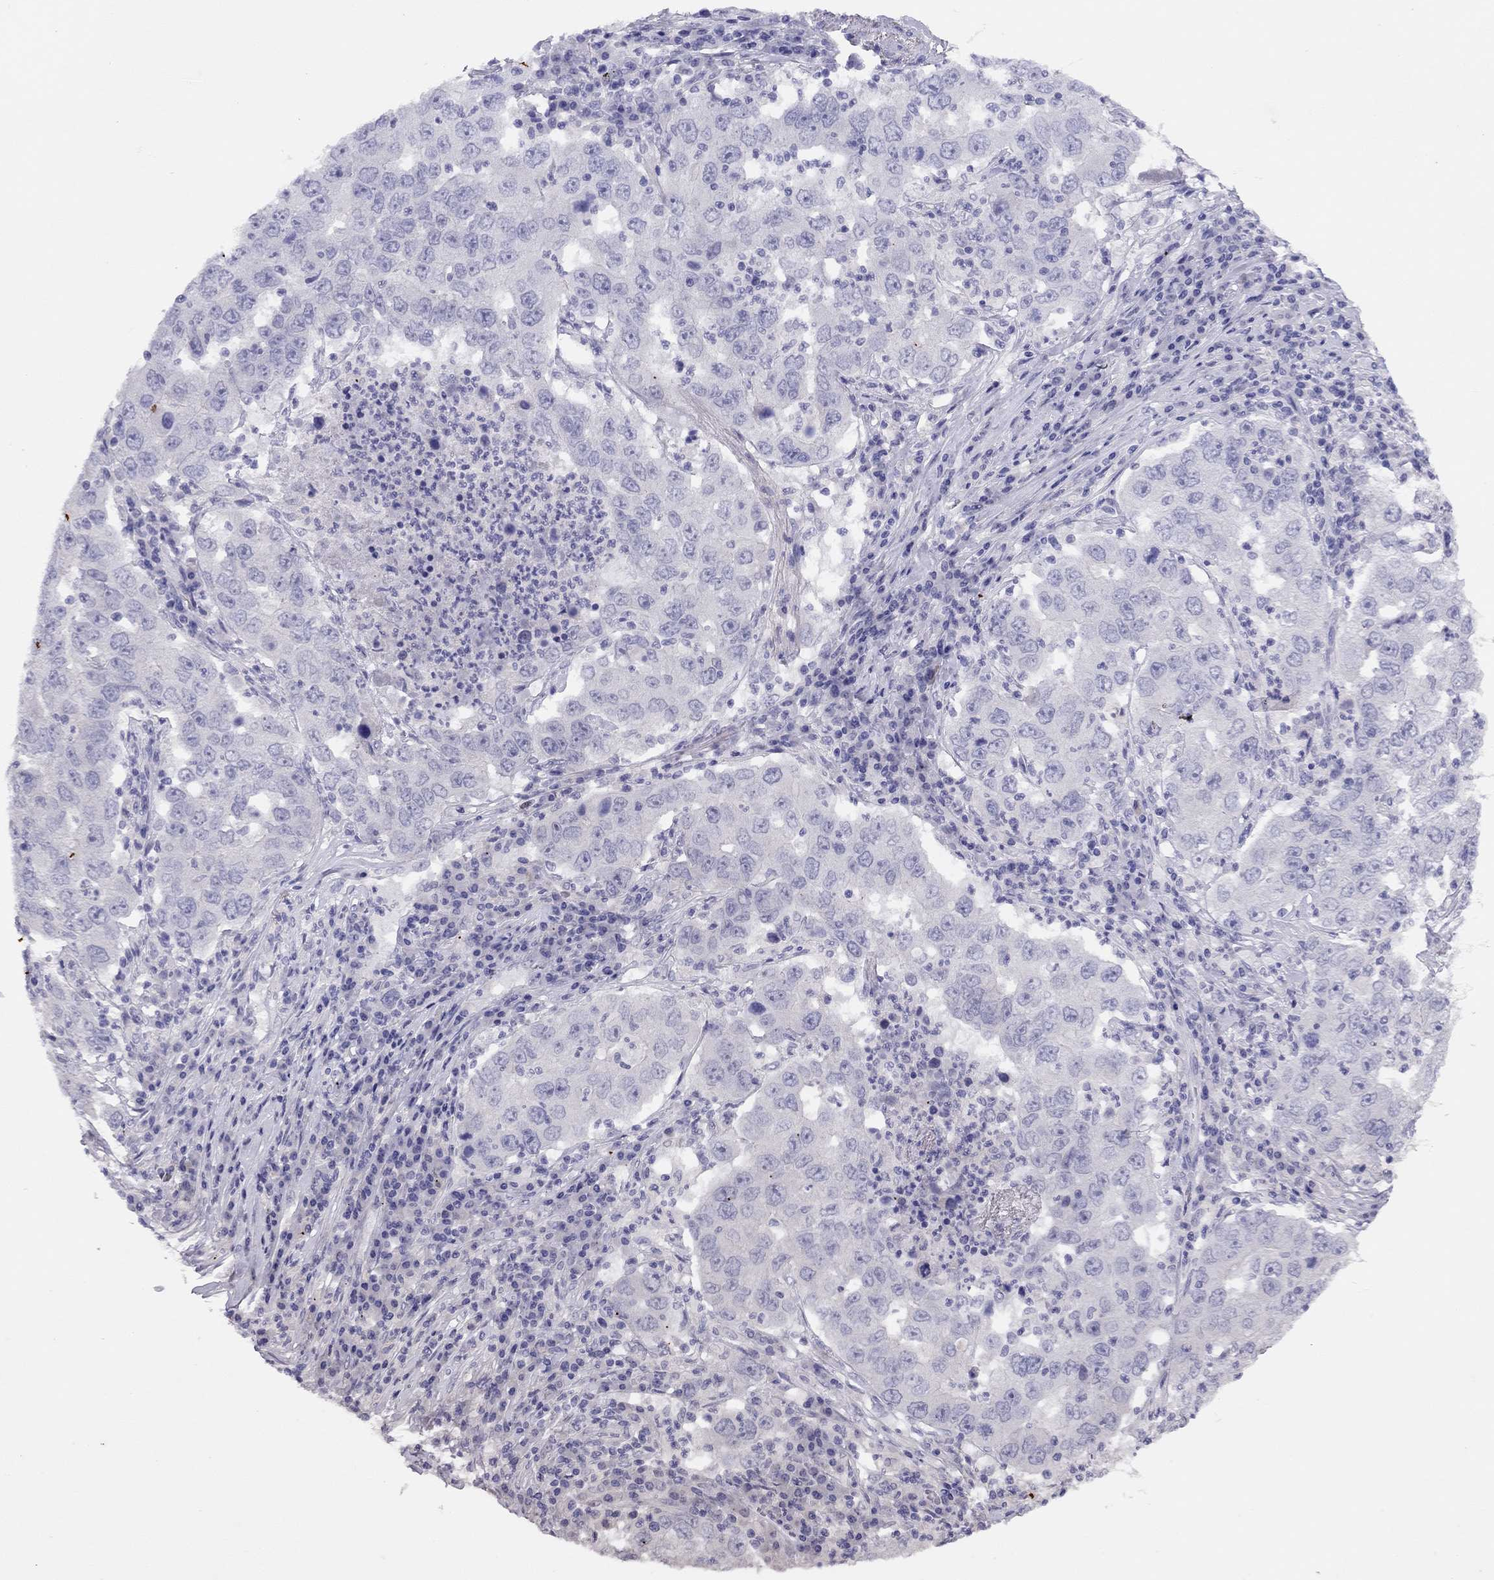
{"staining": {"intensity": "negative", "quantity": "none", "location": "none"}, "tissue": "lung cancer", "cell_type": "Tumor cells", "image_type": "cancer", "snomed": [{"axis": "morphology", "description": "Adenocarcinoma, NOS"}, {"axis": "topography", "description": "Lung"}], "caption": "Human lung cancer (adenocarcinoma) stained for a protein using IHC shows no staining in tumor cells.", "gene": "LRIT2", "patient": {"sex": "male", "age": 73}}